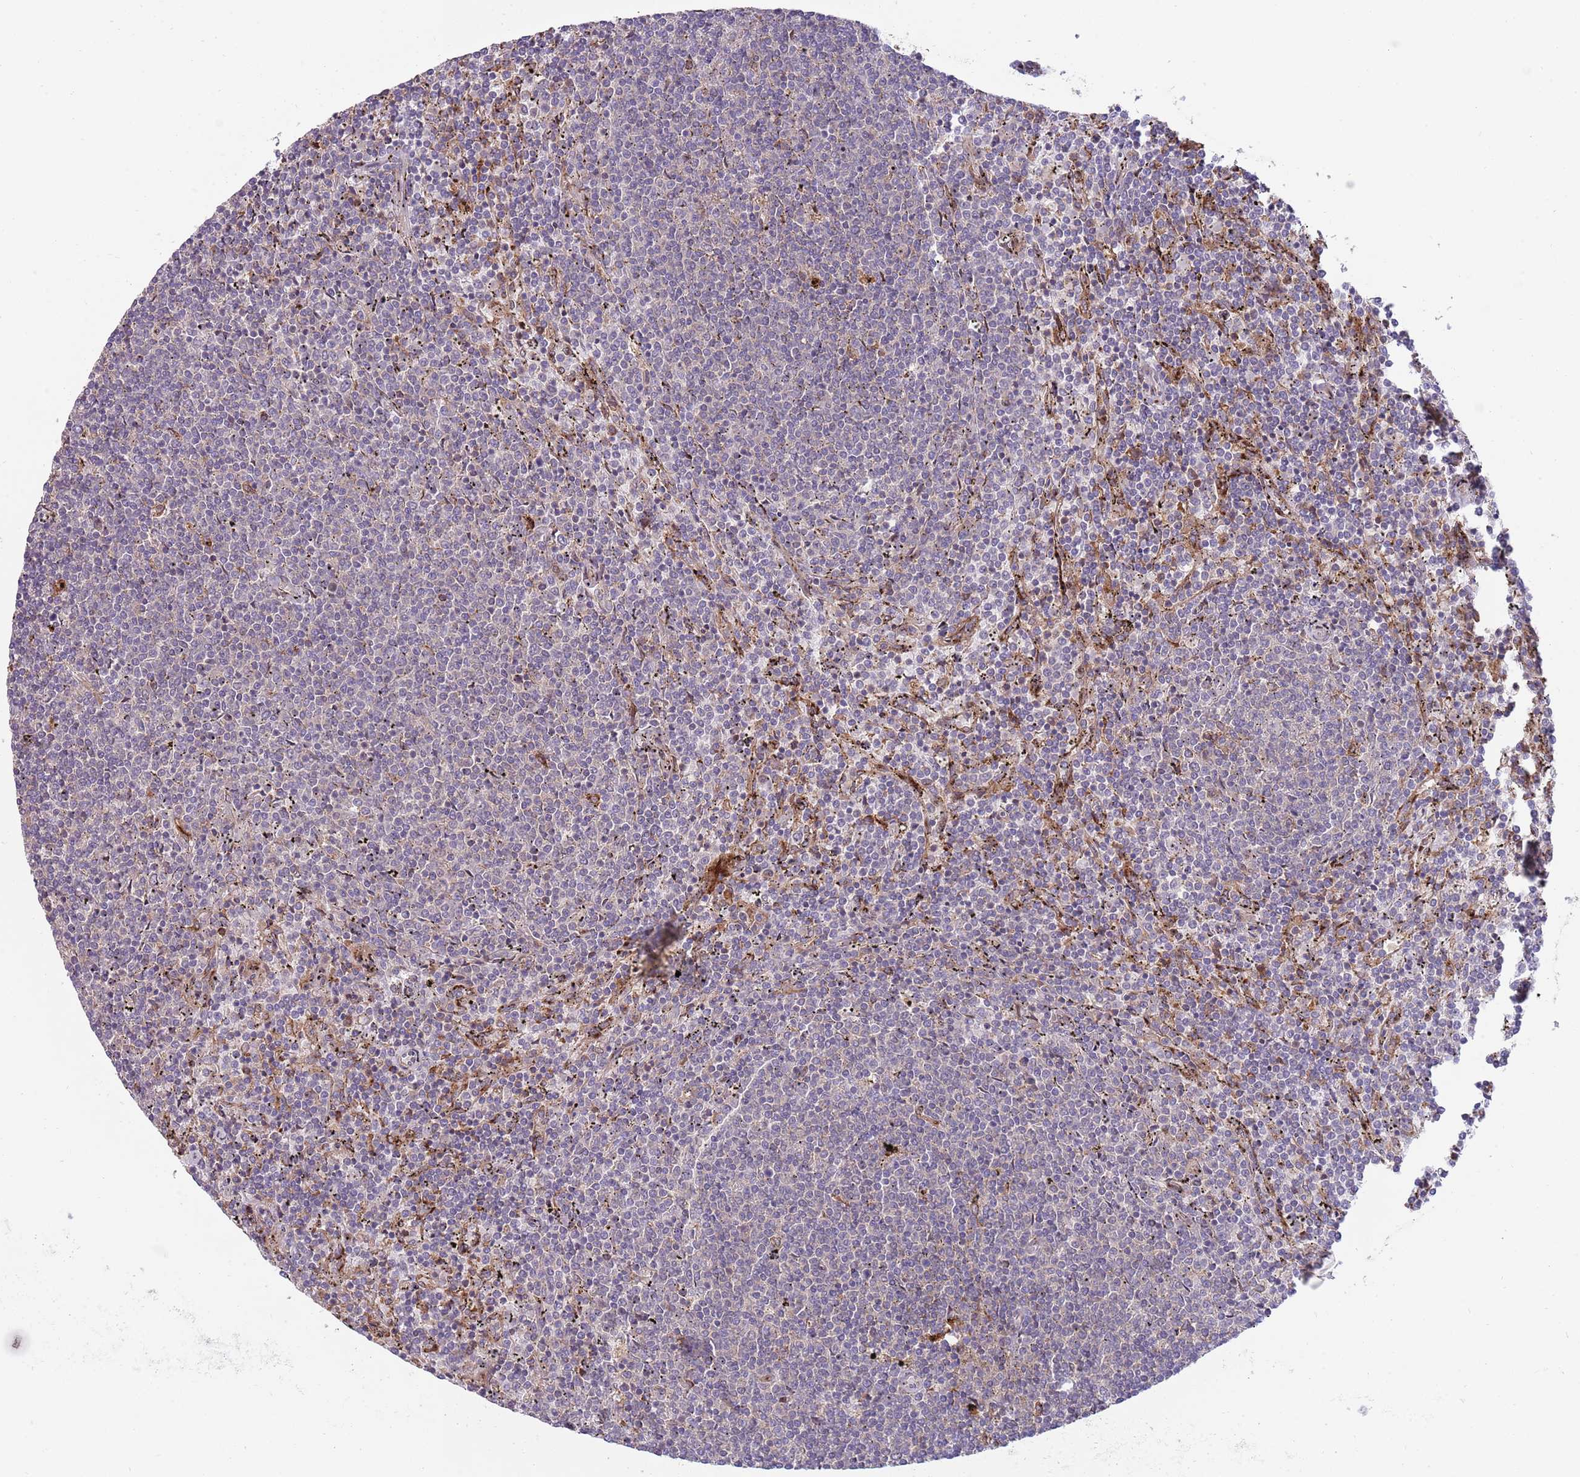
{"staining": {"intensity": "negative", "quantity": "none", "location": "none"}, "tissue": "lymphoma", "cell_type": "Tumor cells", "image_type": "cancer", "snomed": [{"axis": "morphology", "description": "Malignant lymphoma, non-Hodgkin's type, Low grade"}, {"axis": "topography", "description": "Spleen"}], "caption": "Immunohistochemistry histopathology image of neoplastic tissue: lymphoma stained with DAB displays no significant protein staining in tumor cells.", "gene": "BTBD7", "patient": {"sex": "female", "age": 50}}